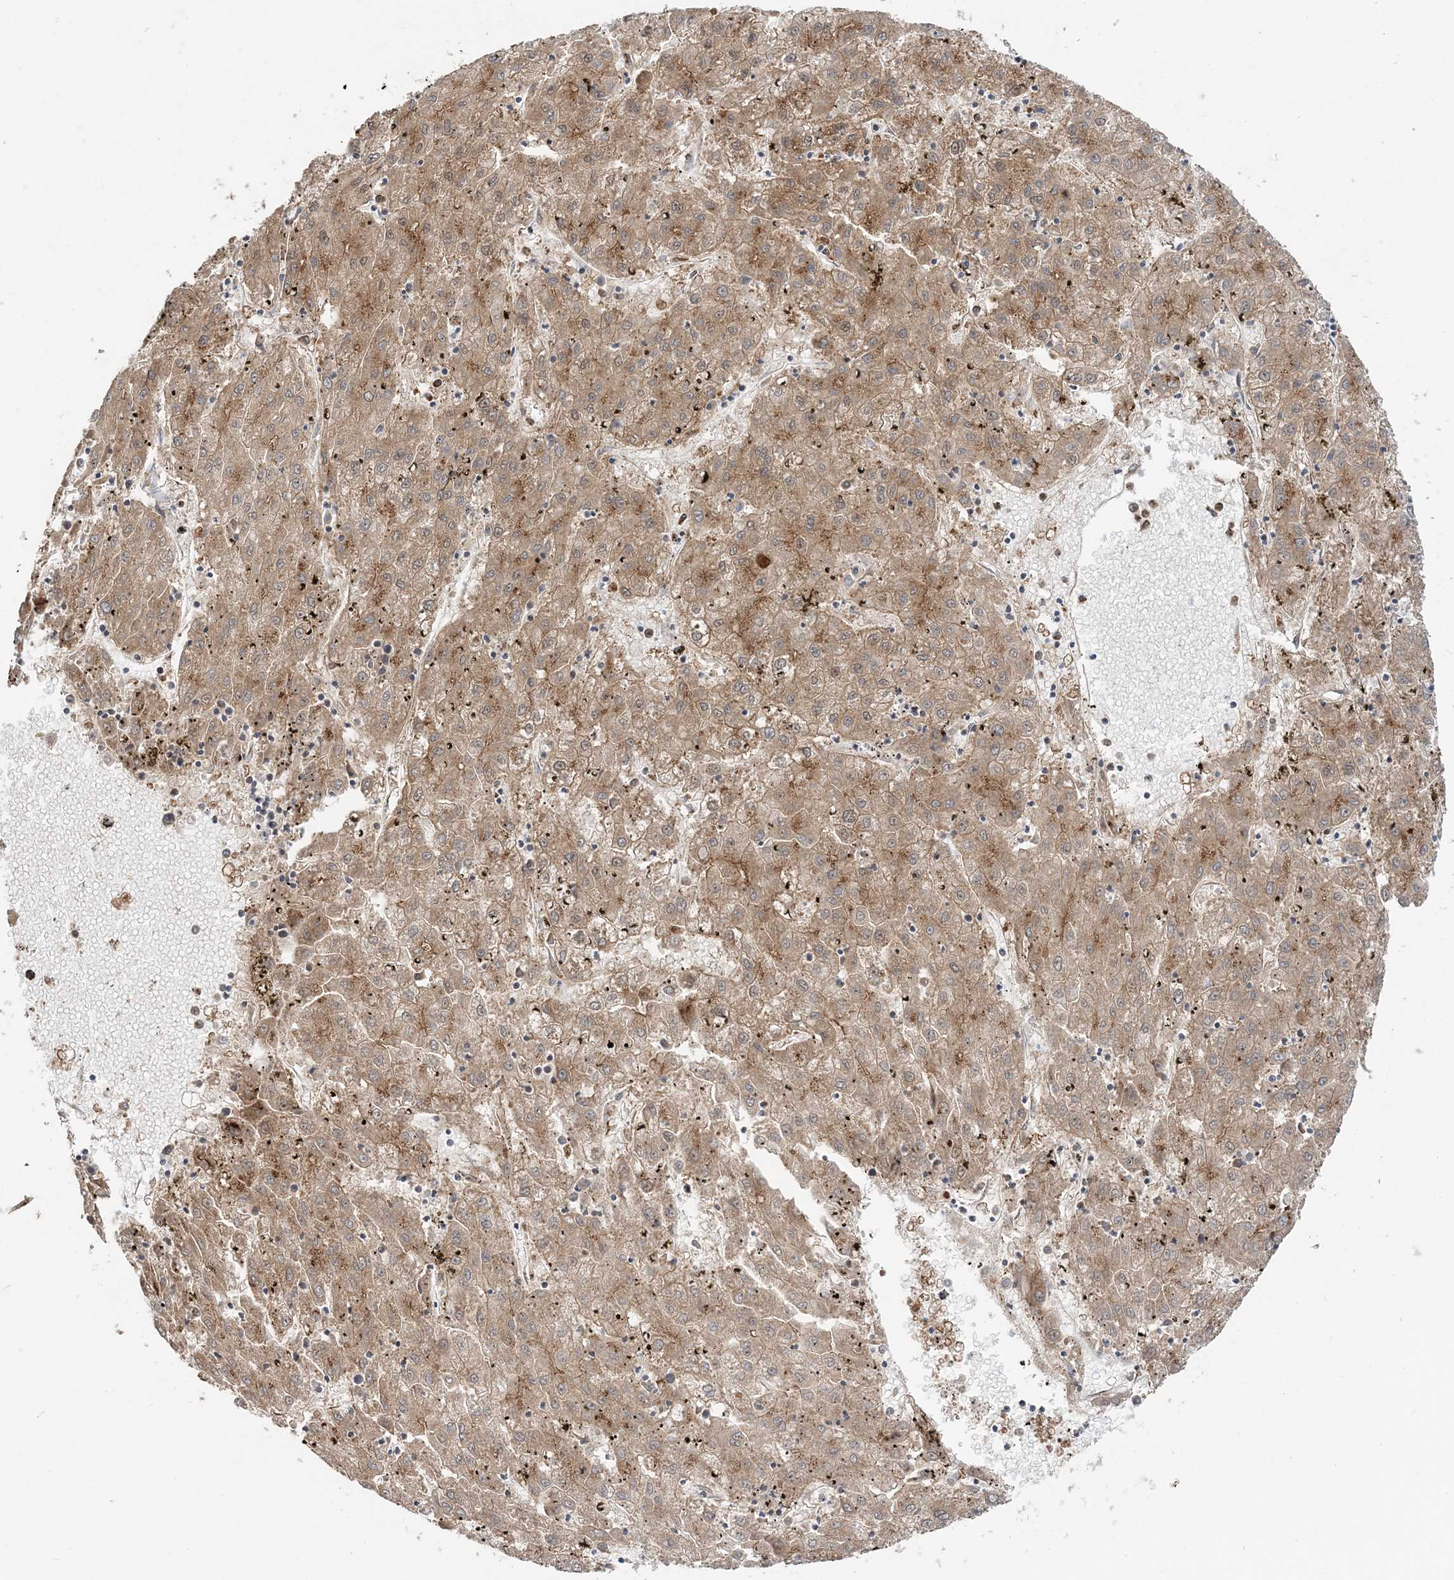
{"staining": {"intensity": "moderate", "quantity": ">75%", "location": "cytoplasmic/membranous"}, "tissue": "liver cancer", "cell_type": "Tumor cells", "image_type": "cancer", "snomed": [{"axis": "morphology", "description": "Carcinoma, Hepatocellular, NOS"}, {"axis": "topography", "description": "Liver"}], "caption": "A medium amount of moderate cytoplasmic/membranous staining is identified in approximately >75% of tumor cells in liver cancer tissue.", "gene": "ABCC3", "patient": {"sex": "male", "age": 72}}